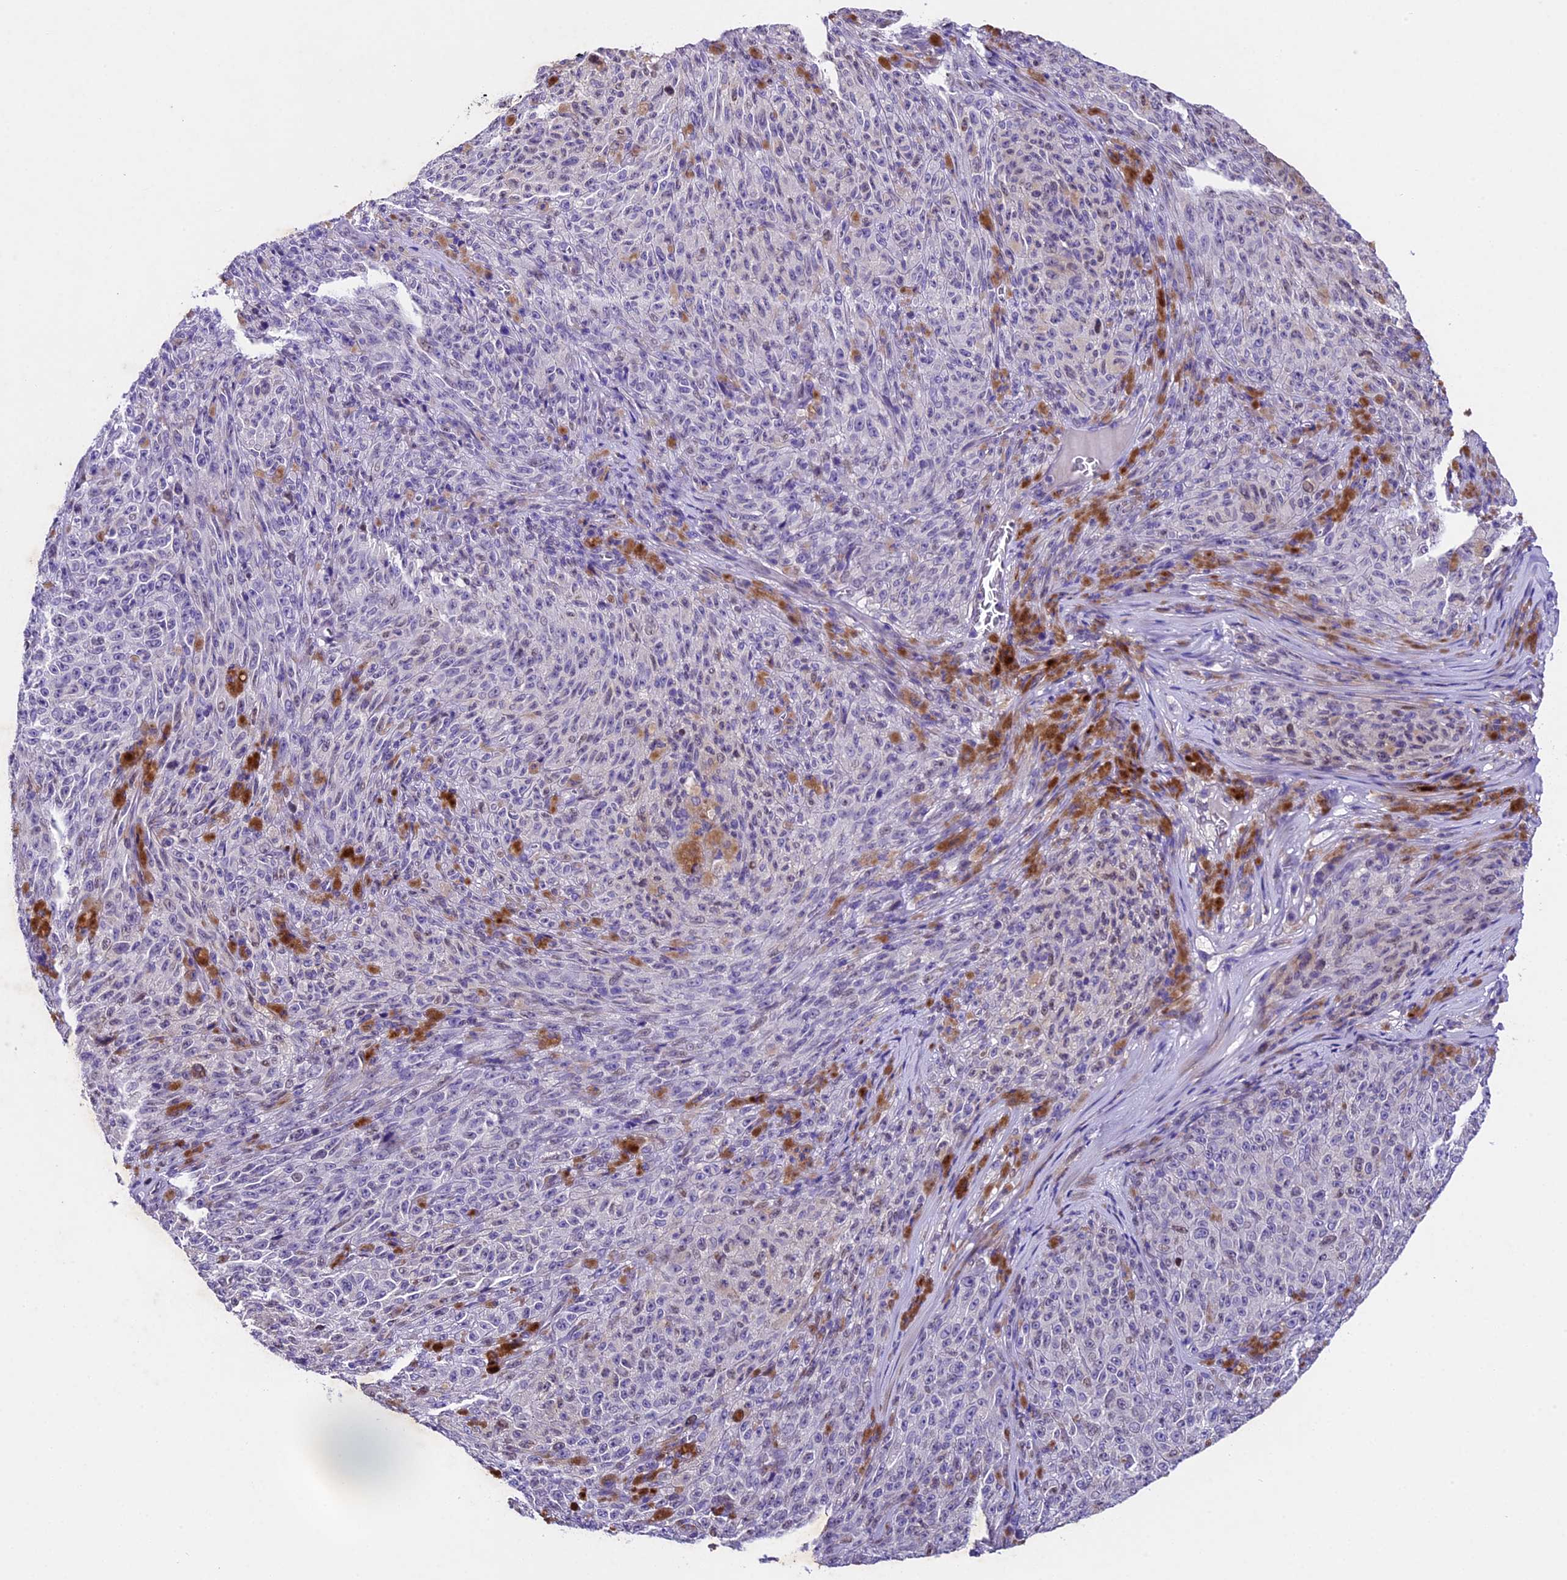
{"staining": {"intensity": "negative", "quantity": "none", "location": "none"}, "tissue": "melanoma", "cell_type": "Tumor cells", "image_type": "cancer", "snomed": [{"axis": "morphology", "description": "Malignant melanoma, NOS"}, {"axis": "topography", "description": "Skin"}], "caption": "Immunohistochemistry (IHC) histopathology image of neoplastic tissue: melanoma stained with DAB demonstrates no significant protein staining in tumor cells. (IHC, brightfield microscopy, high magnification).", "gene": "IFT140", "patient": {"sex": "female", "age": 82}}